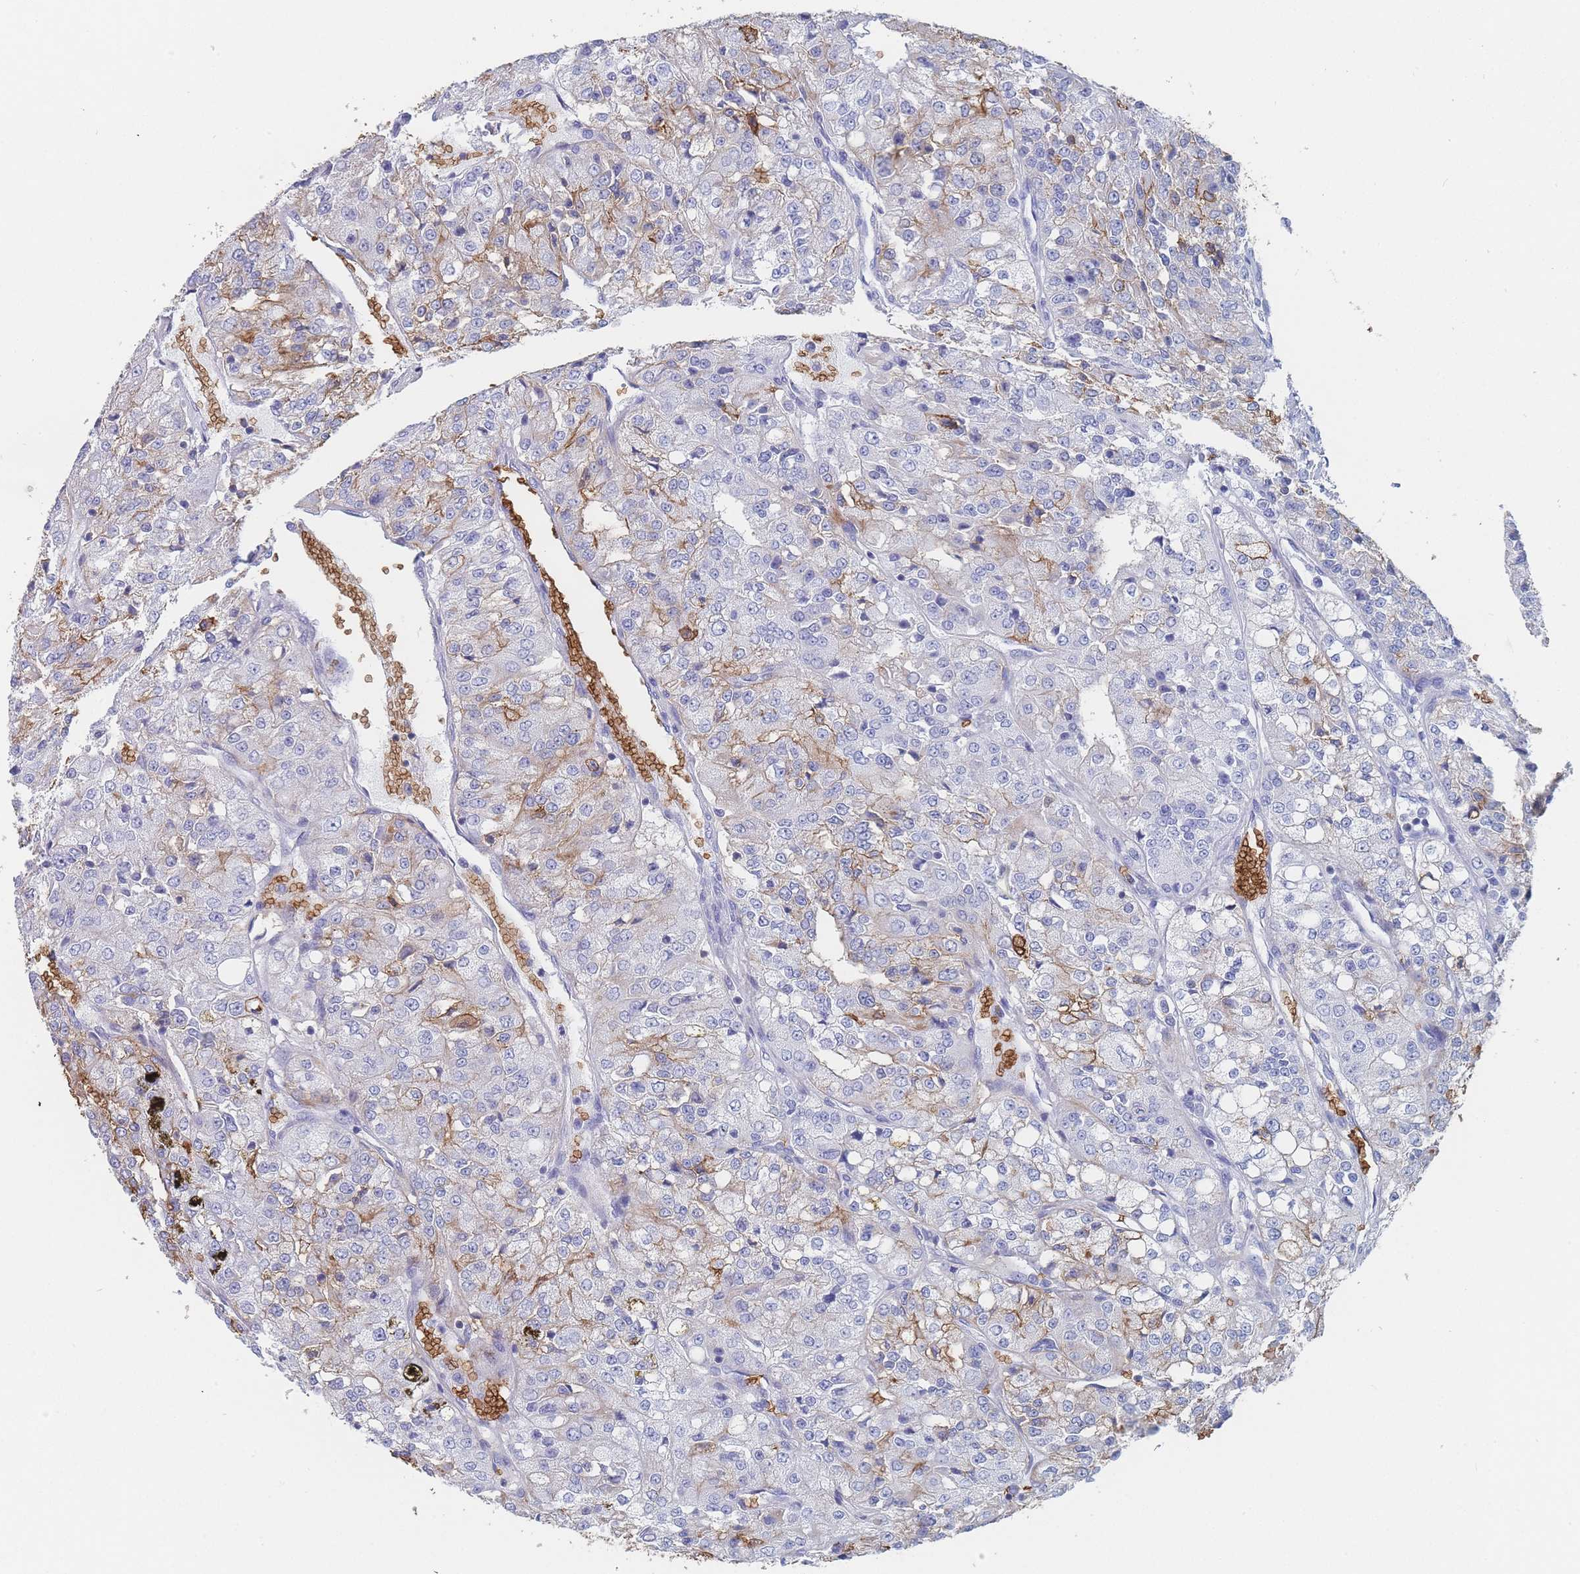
{"staining": {"intensity": "weak", "quantity": "<25%", "location": "cytoplasmic/membranous"}, "tissue": "renal cancer", "cell_type": "Tumor cells", "image_type": "cancer", "snomed": [{"axis": "morphology", "description": "Adenocarcinoma, NOS"}, {"axis": "topography", "description": "Kidney"}], "caption": "Renal cancer stained for a protein using immunohistochemistry (IHC) demonstrates no positivity tumor cells.", "gene": "SLC2A1", "patient": {"sex": "female", "age": 63}}